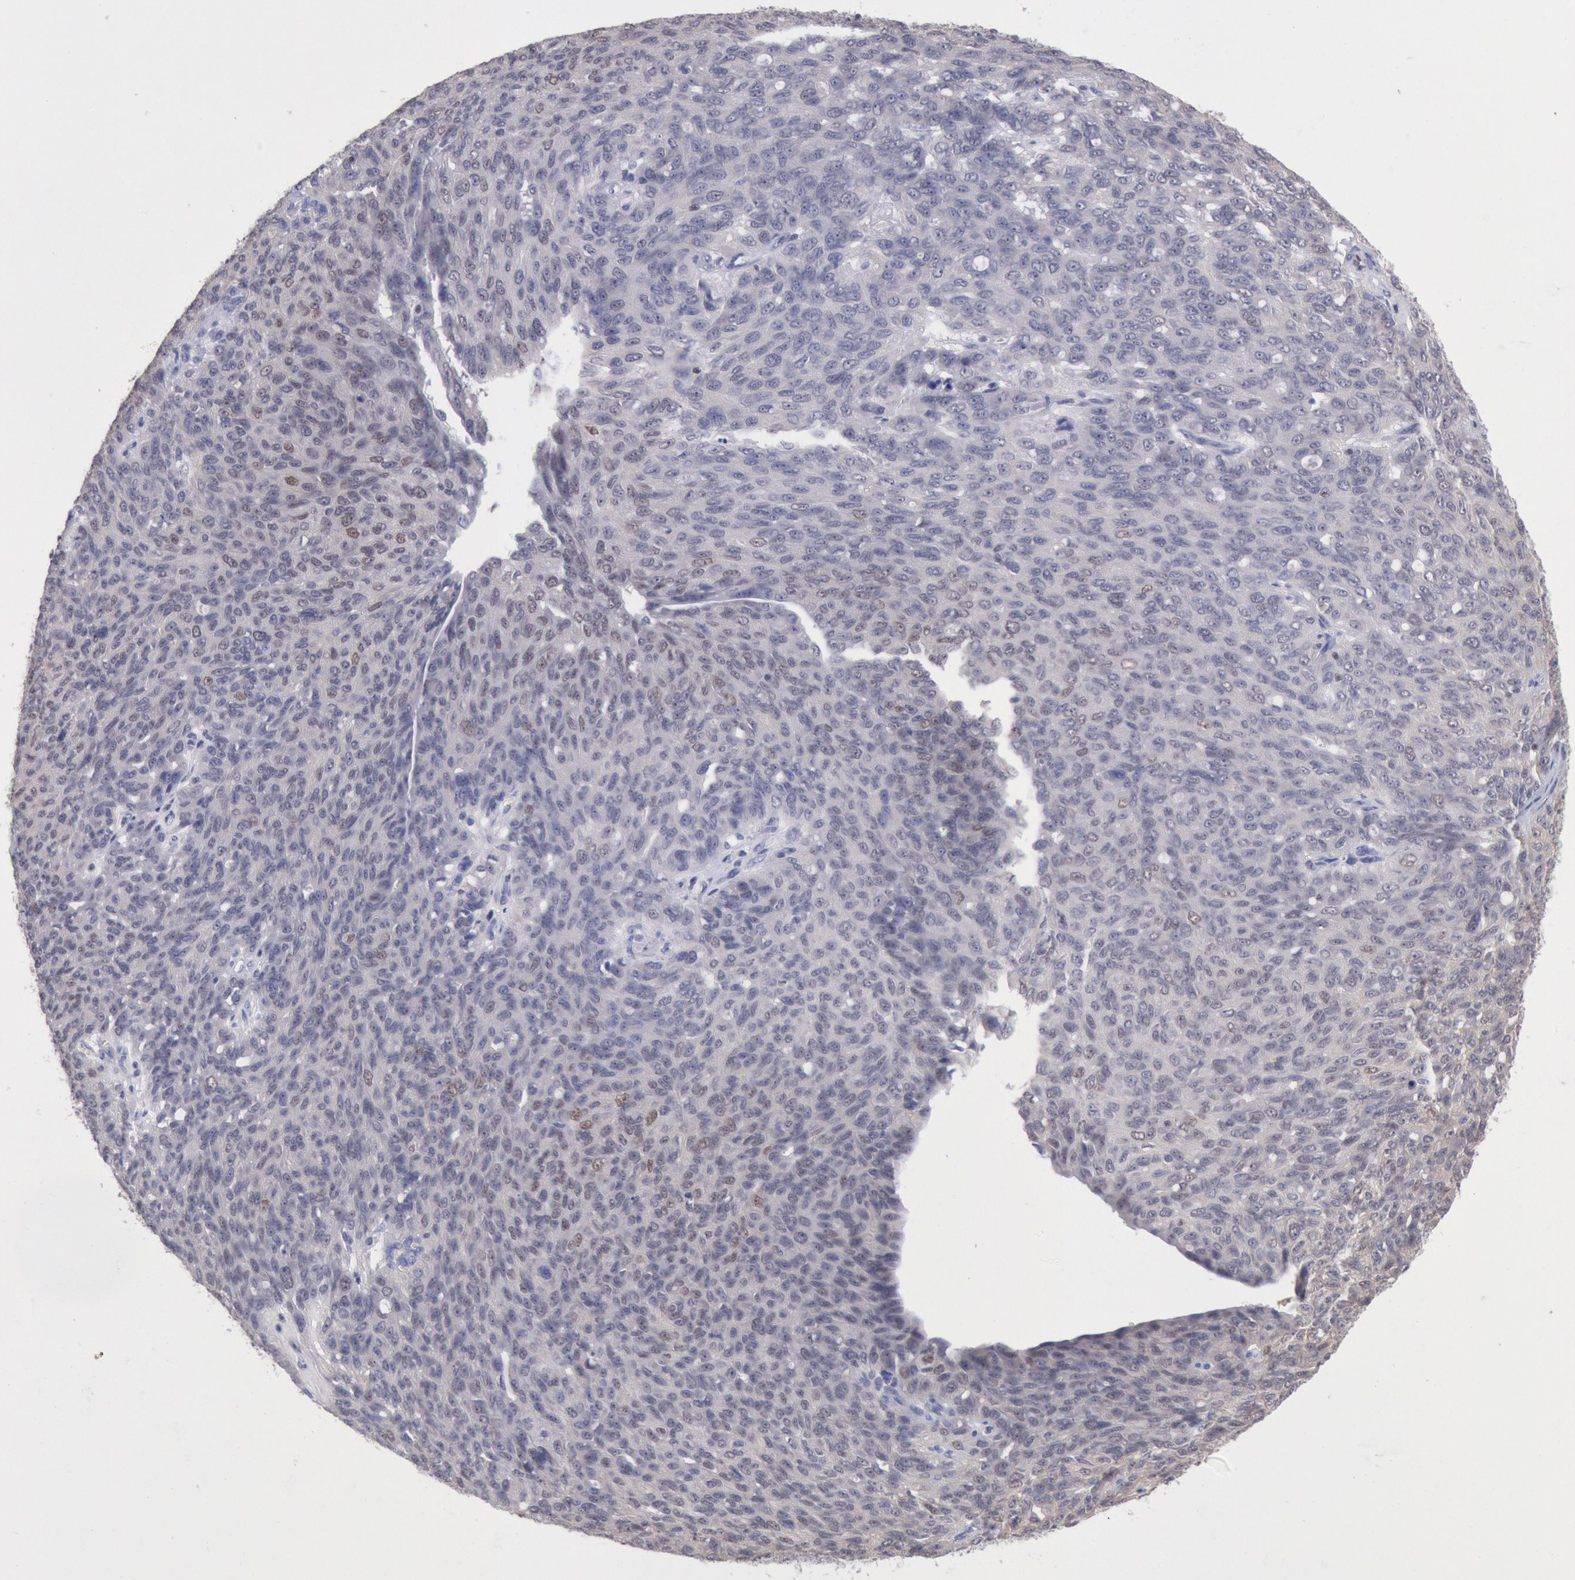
{"staining": {"intensity": "negative", "quantity": "none", "location": "none"}, "tissue": "ovarian cancer", "cell_type": "Tumor cells", "image_type": "cancer", "snomed": [{"axis": "morphology", "description": "Carcinoma, endometroid"}, {"axis": "topography", "description": "Ovary"}], "caption": "Protein analysis of ovarian cancer exhibits no significant expression in tumor cells.", "gene": "RPS6KA5", "patient": {"sex": "female", "age": 60}}